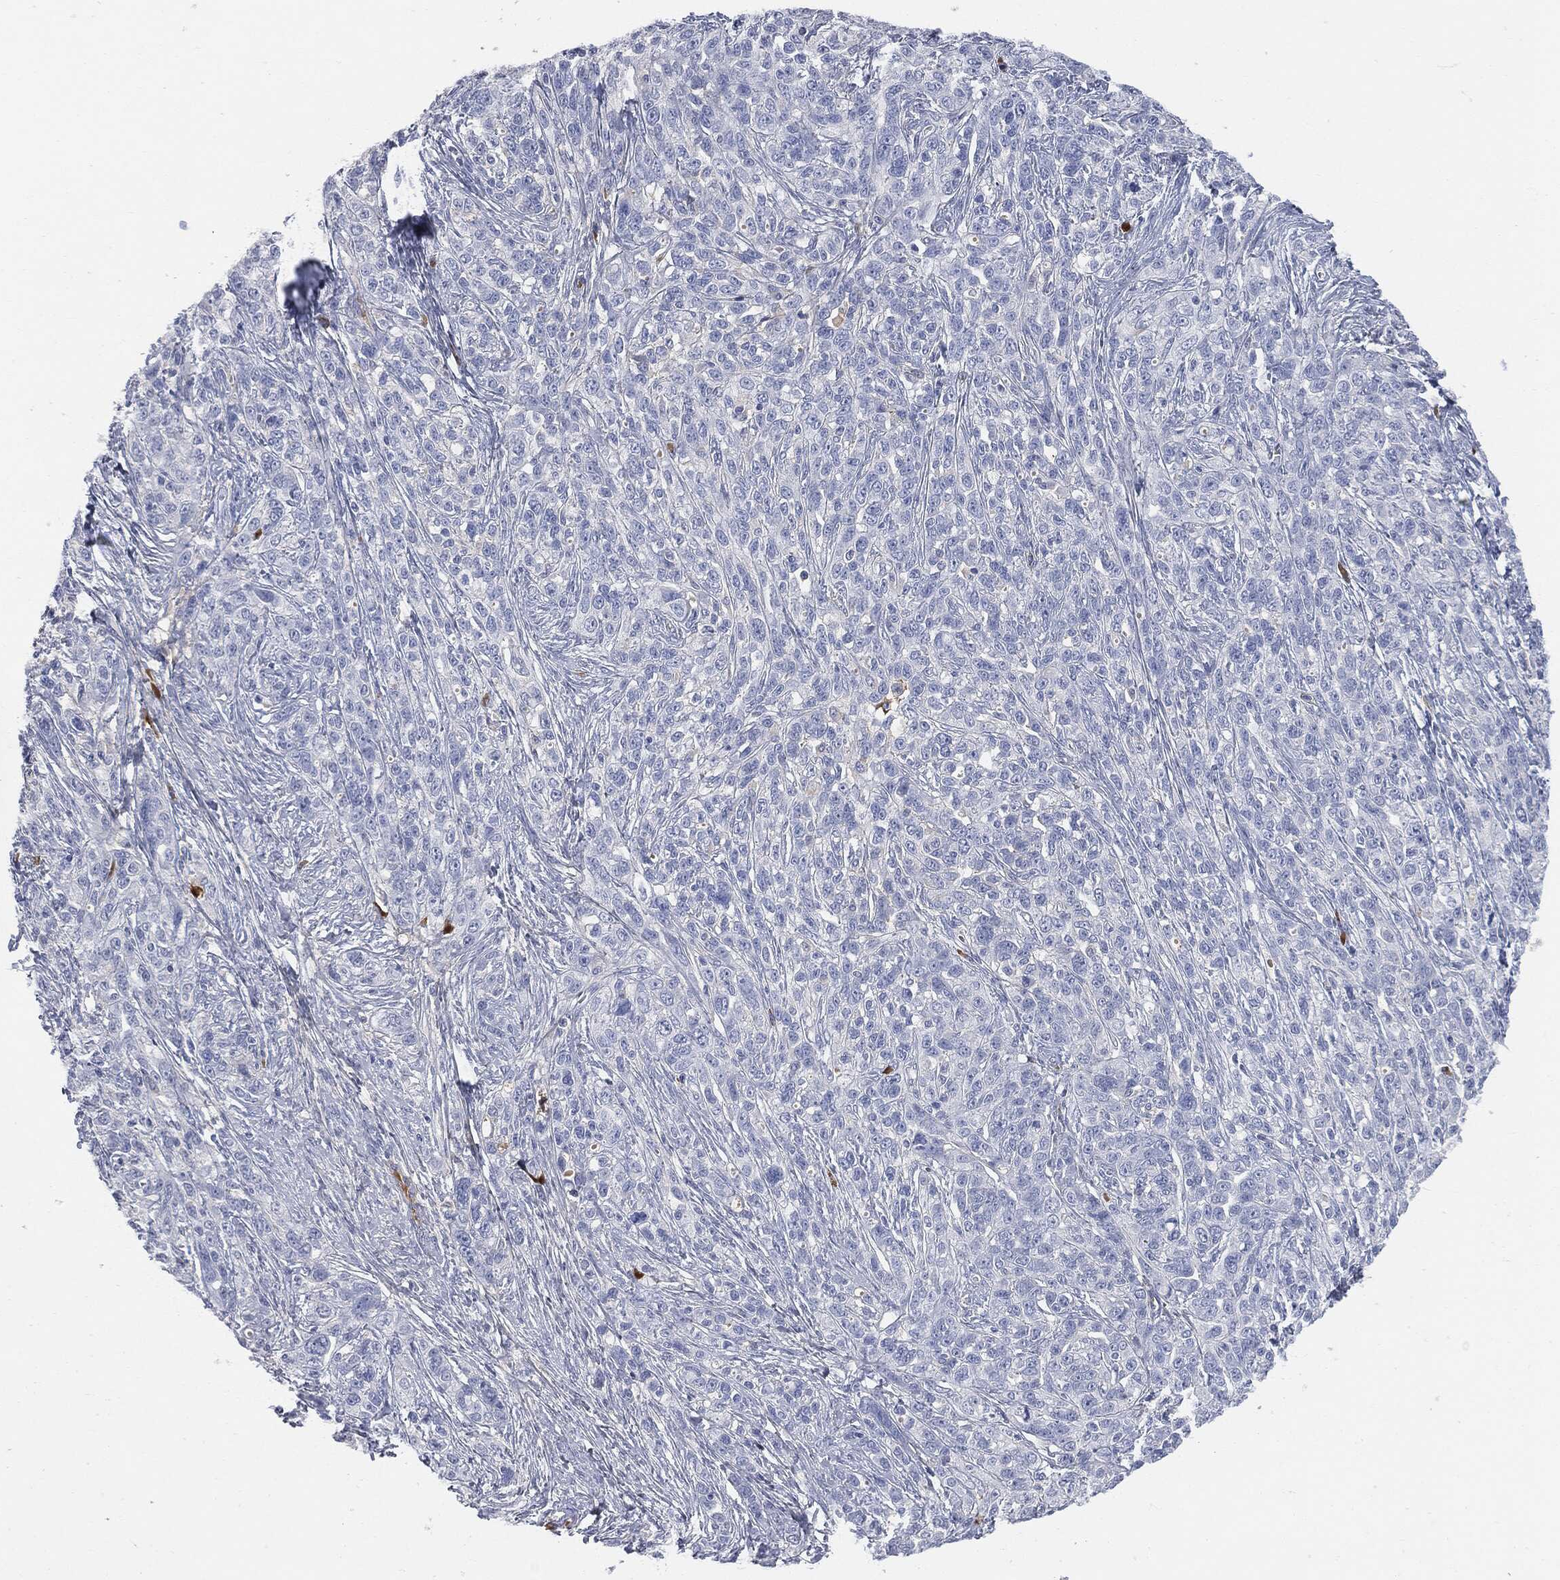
{"staining": {"intensity": "negative", "quantity": "none", "location": "none"}, "tissue": "ovarian cancer", "cell_type": "Tumor cells", "image_type": "cancer", "snomed": [{"axis": "morphology", "description": "Cystadenocarcinoma, serous, NOS"}, {"axis": "topography", "description": "Ovary"}], "caption": "High power microscopy micrograph of an immunohistochemistry (IHC) photomicrograph of ovarian cancer, revealing no significant staining in tumor cells.", "gene": "BTK", "patient": {"sex": "female", "age": 71}}